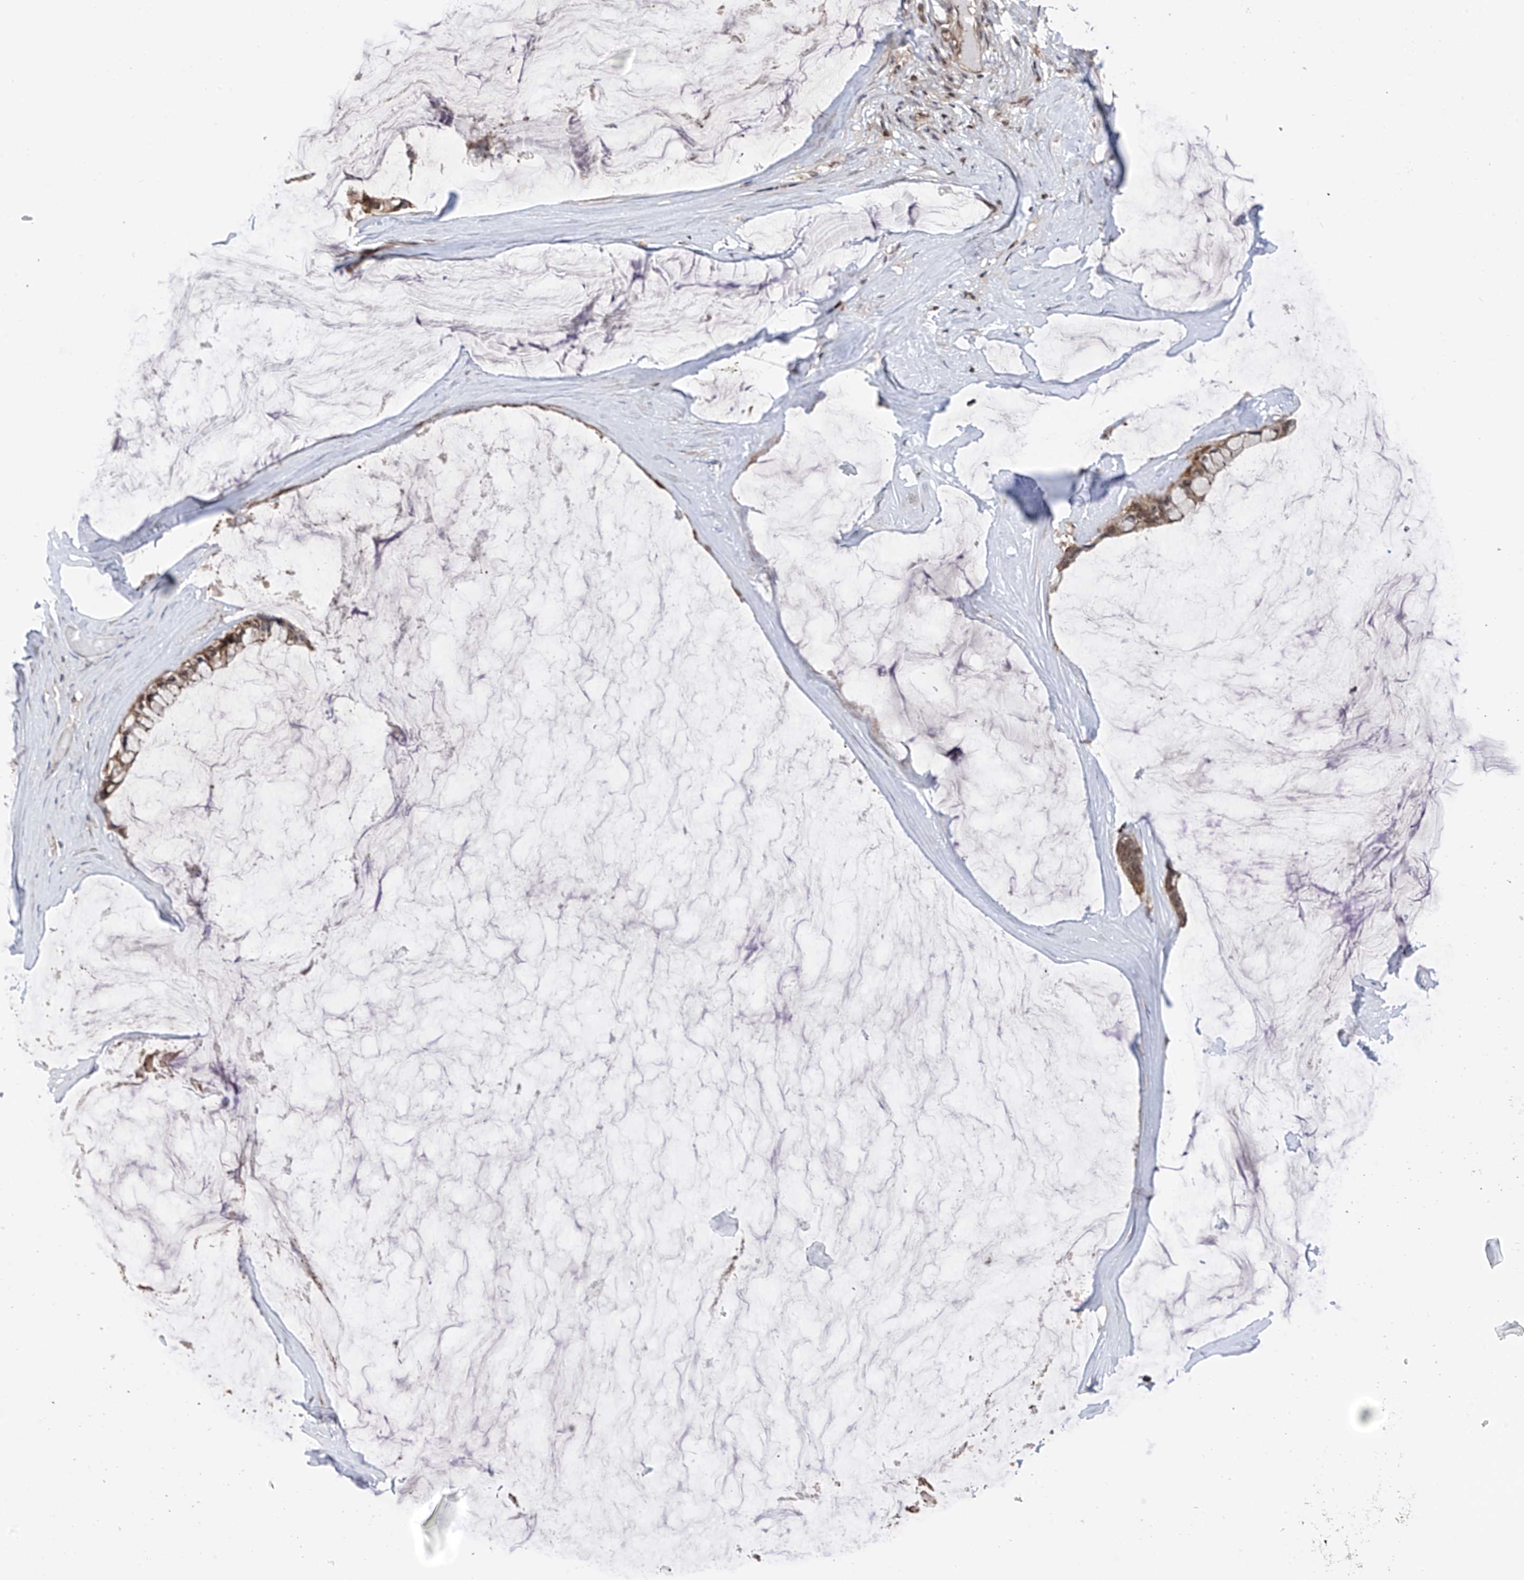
{"staining": {"intensity": "moderate", "quantity": ">75%", "location": "cytoplasmic/membranous,nuclear"}, "tissue": "ovarian cancer", "cell_type": "Tumor cells", "image_type": "cancer", "snomed": [{"axis": "morphology", "description": "Cystadenocarcinoma, mucinous, NOS"}, {"axis": "topography", "description": "Ovary"}], "caption": "DAB (3,3'-diaminobenzidine) immunohistochemical staining of human mucinous cystadenocarcinoma (ovarian) demonstrates moderate cytoplasmic/membranous and nuclear protein staining in about >75% of tumor cells.", "gene": "DNAJC9", "patient": {"sex": "female", "age": 39}}